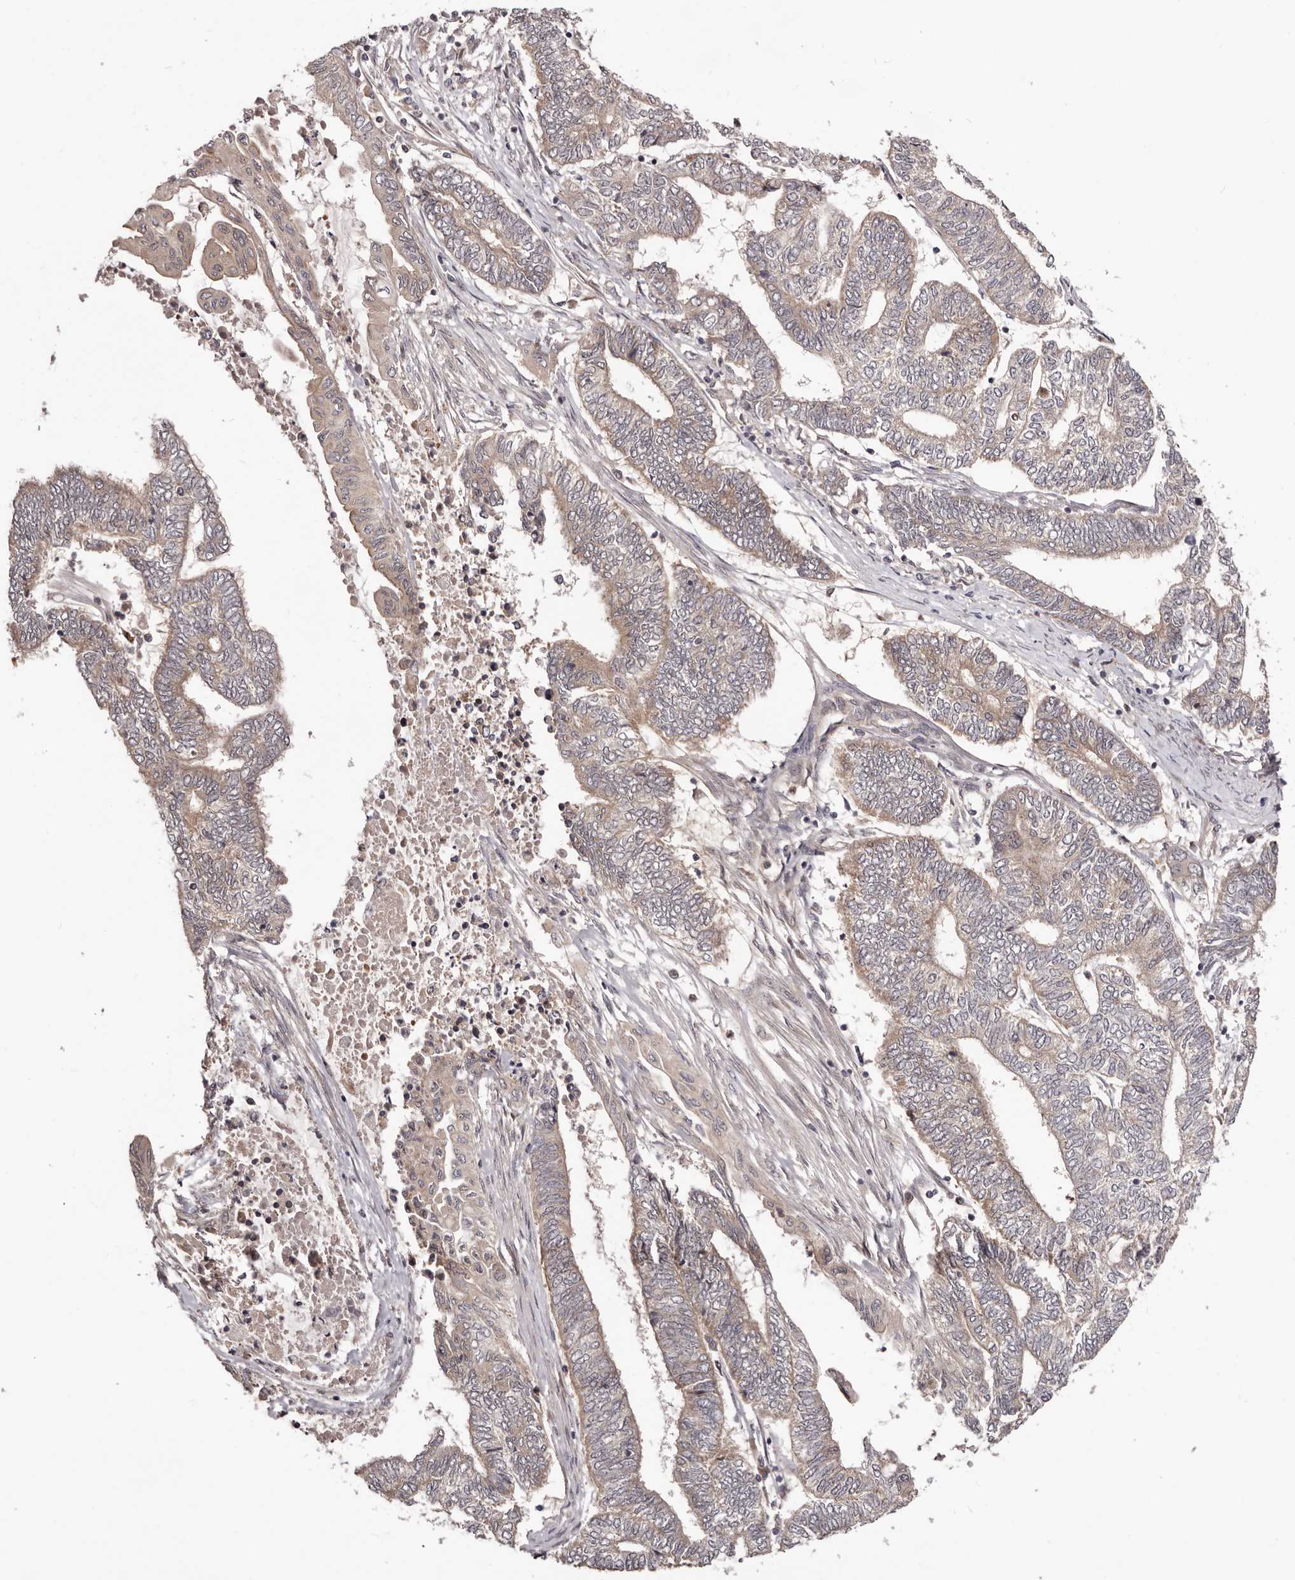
{"staining": {"intensity": "weak", "quantity": ">75%", "location": "cytoplasmic/membranous"}, "tissue": "endometrial cancer", "cell_type": "Tumor cells", "image_type": "cancer", "snomed": [{"axis": "morphology", "description": "Adenocarcinoma, NOS"}, {"axis": "topography", "description": "Uterus"}, {"axis": "topography", "description": "Endometrium"}], "caption": "Endometrial adenocarcinoma stained with a brown dye reveals weak cytoplasmic/membranous positive staining in approximately >75% of tumor cells.", "gene": "MDP1", "patient": {"sex": "female", "age": 70}}